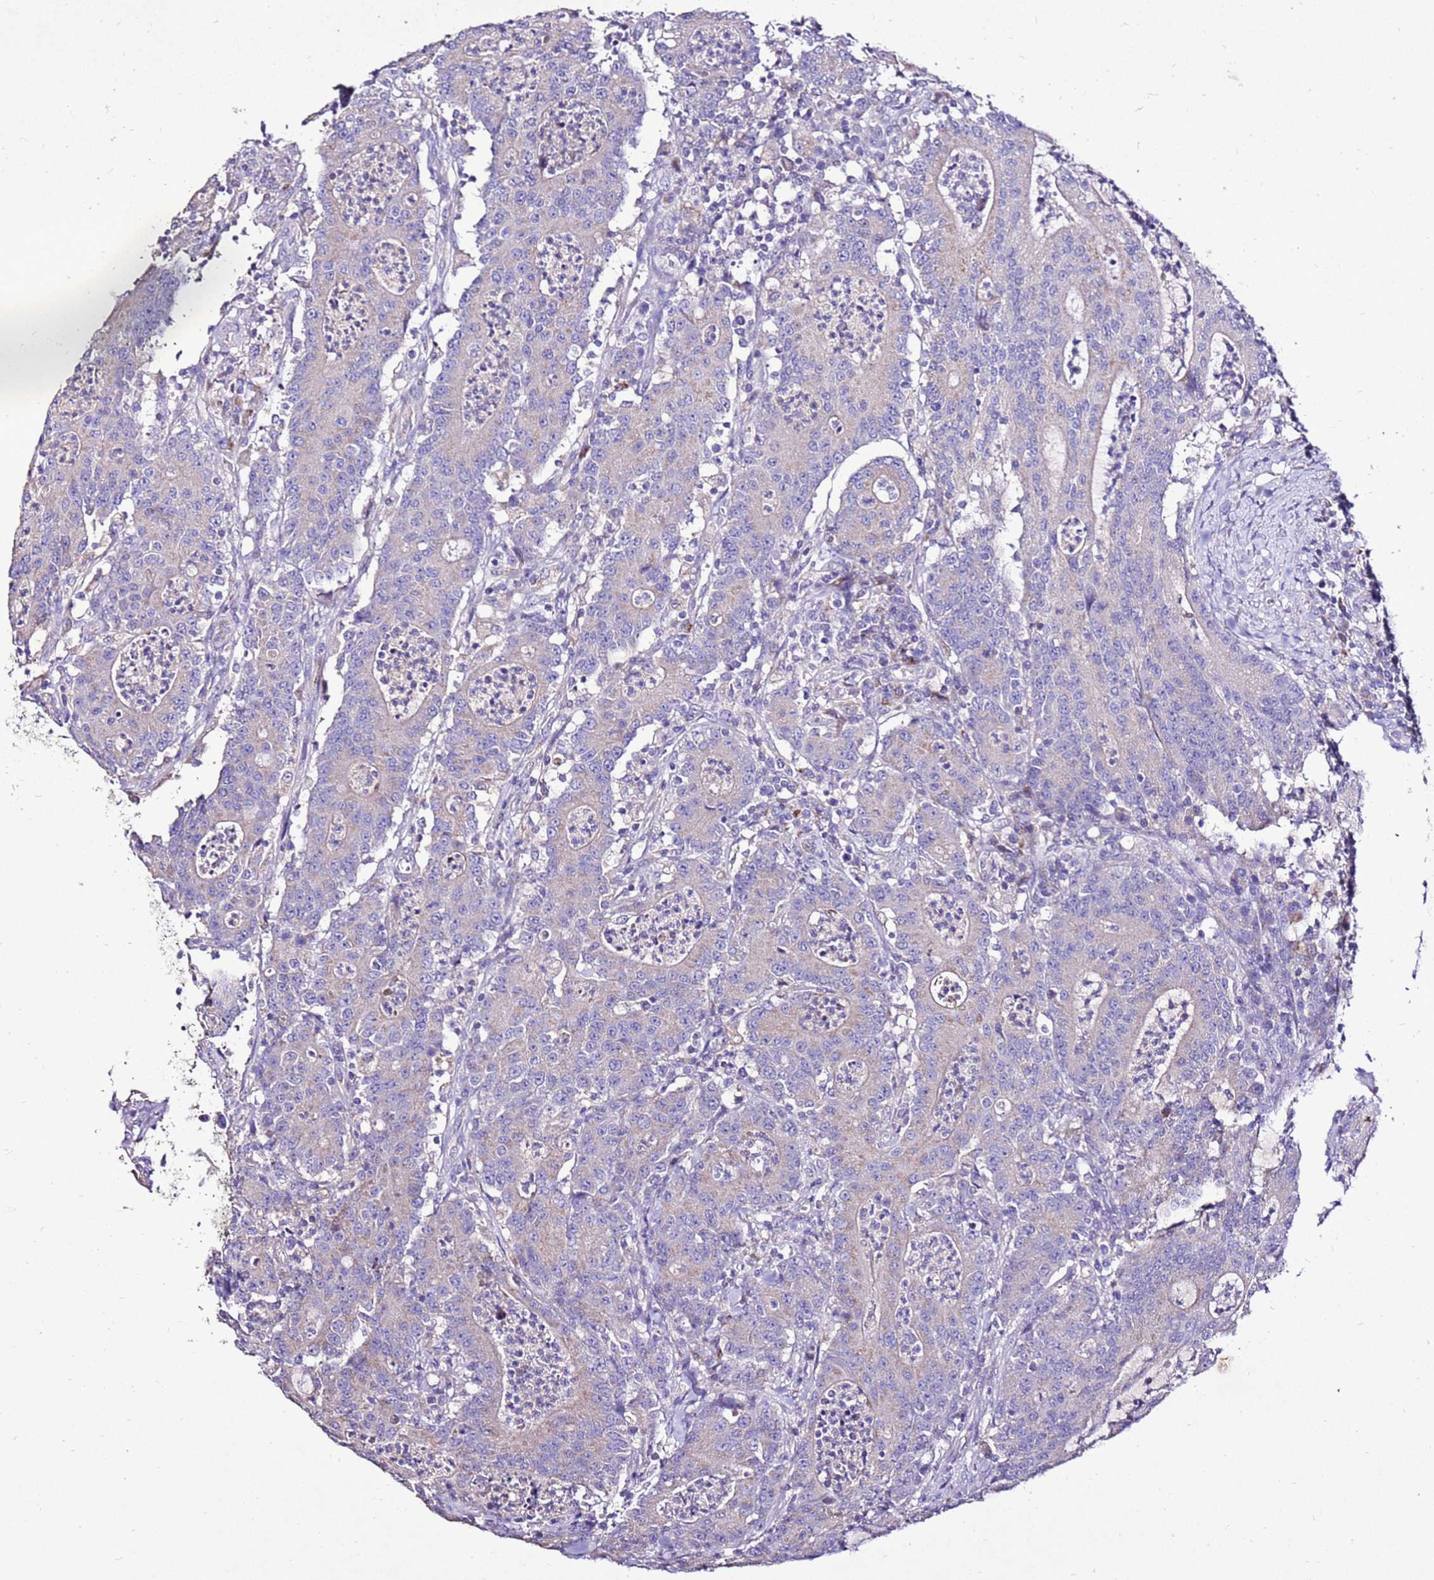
{"staining": {"intensity": "weak", "quantity": "<25%", "location": "cytoplasmic/membranous"}, "tissue": "colorectal cancer", "cell_type": "Tumor cells", "image_type": "cancer", "snomed": [{"axis": "morphology", "description": "Adenocarcinoma, NOS"}, {"axis": "topography", "description": "Colon"}], "caption": "Tumor cells are negative for brown protein staining in colorectal cancer (adenocarcinoma). (Stains: DAB (3,3'-diaminobenzidine) immunohistochemistry with hematoxylin counter stain, Microscopy: brightfield microscopy at high magnification).", "gene": "TMEM106C", "patient": {"sex": "male", "age": 83}}